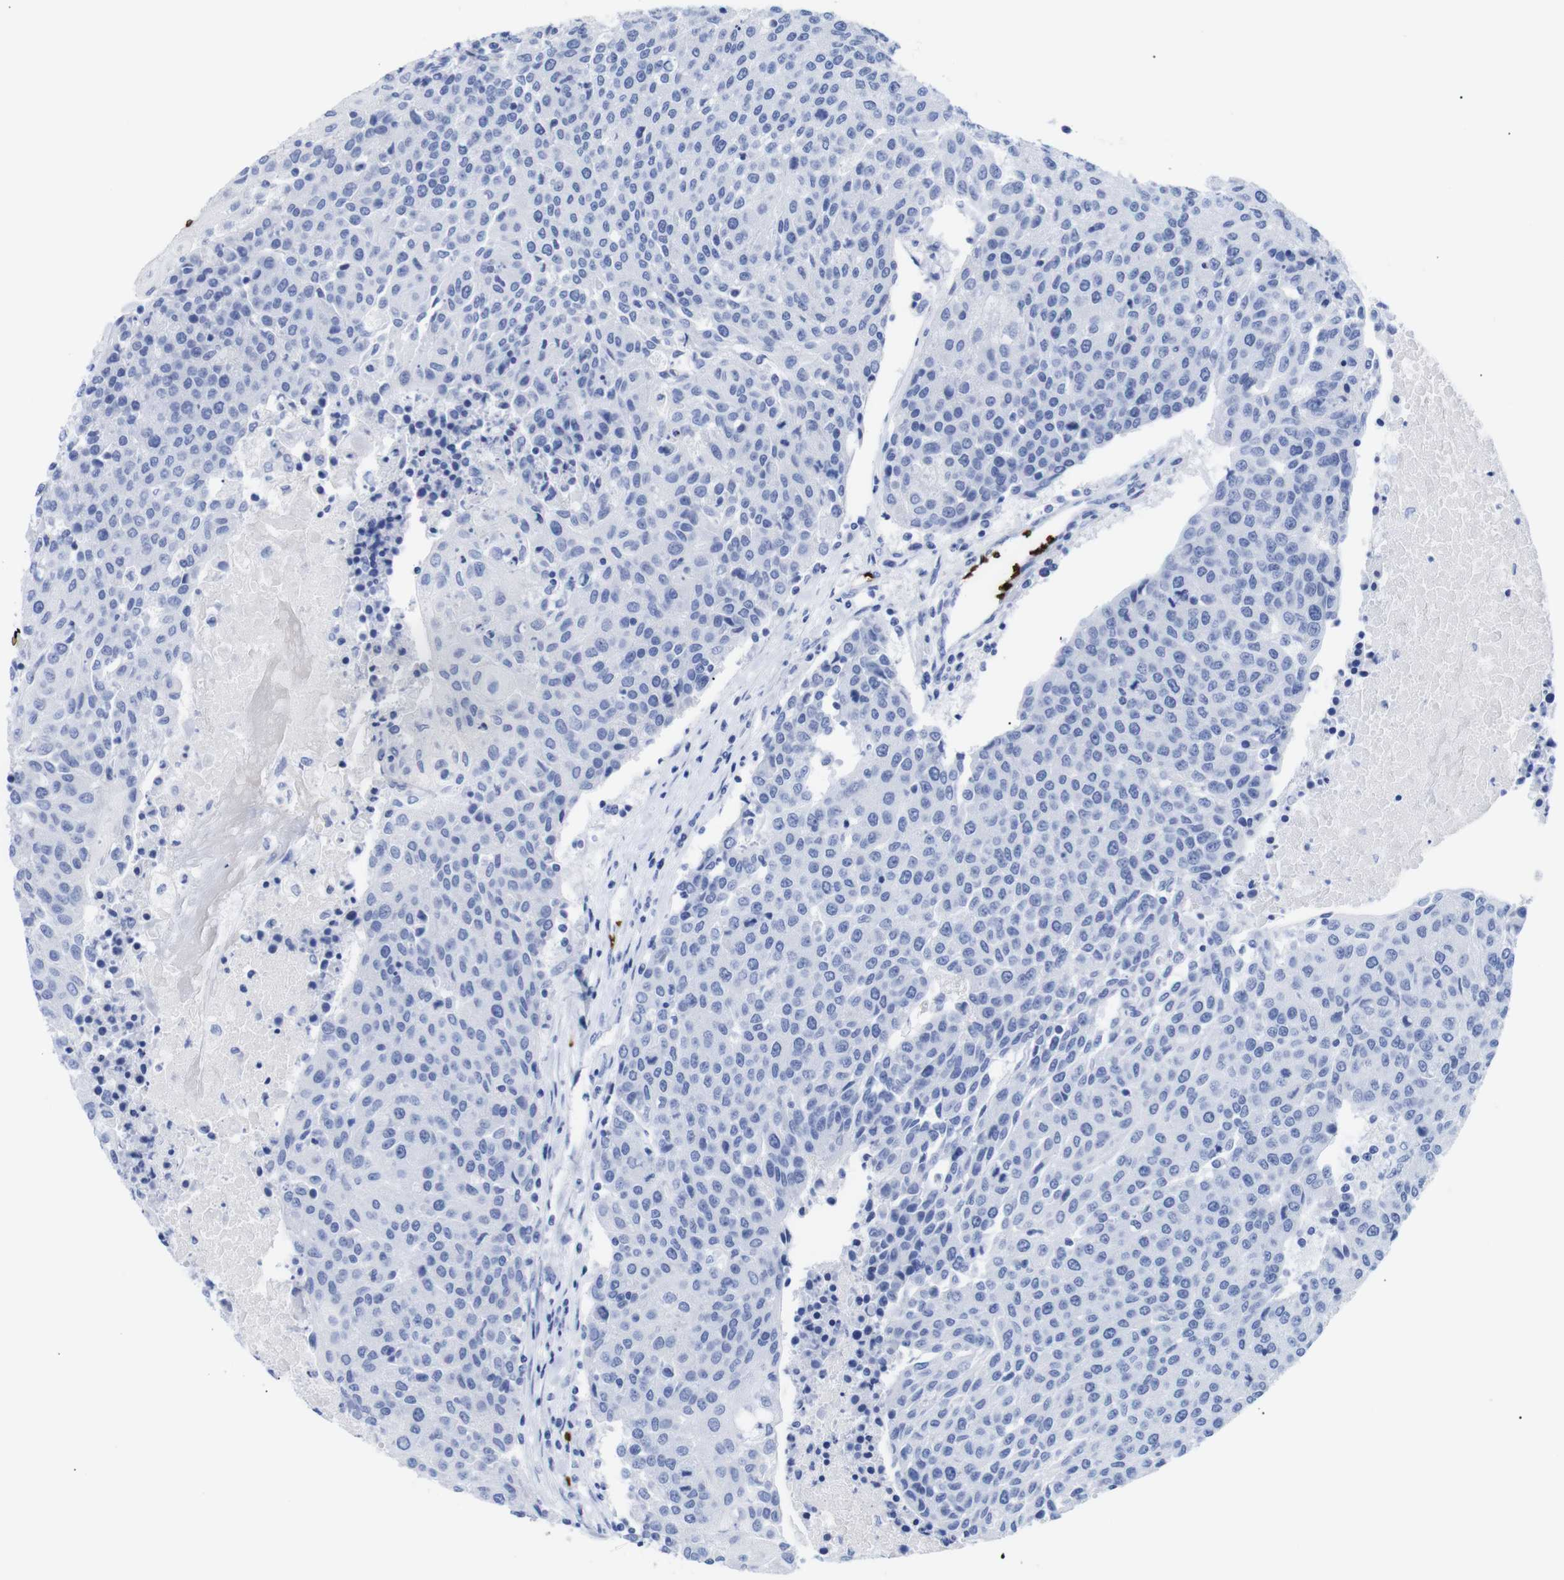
{"staining": {"intensity": "negative", "quantity": "none", "location": "none"}, "tissue": "urothelial cancer", "cell_type": "Tumor cells", "image_type": "cancer", "snomed": [{"axis": "morphology", "description": "Urothelial carcinoma, High grade"}, {"axis": "topography", "description": "Urinary bladder"}], "caption": "Image shows no significant protein positivity in tumor cells of urothelial cancer. (DAB (3,3'-diaminobenzidine) IHC with hematoxylin counter stain).", "gene": "S1PR2", "patient": {"sex": "female", "age": 85}}